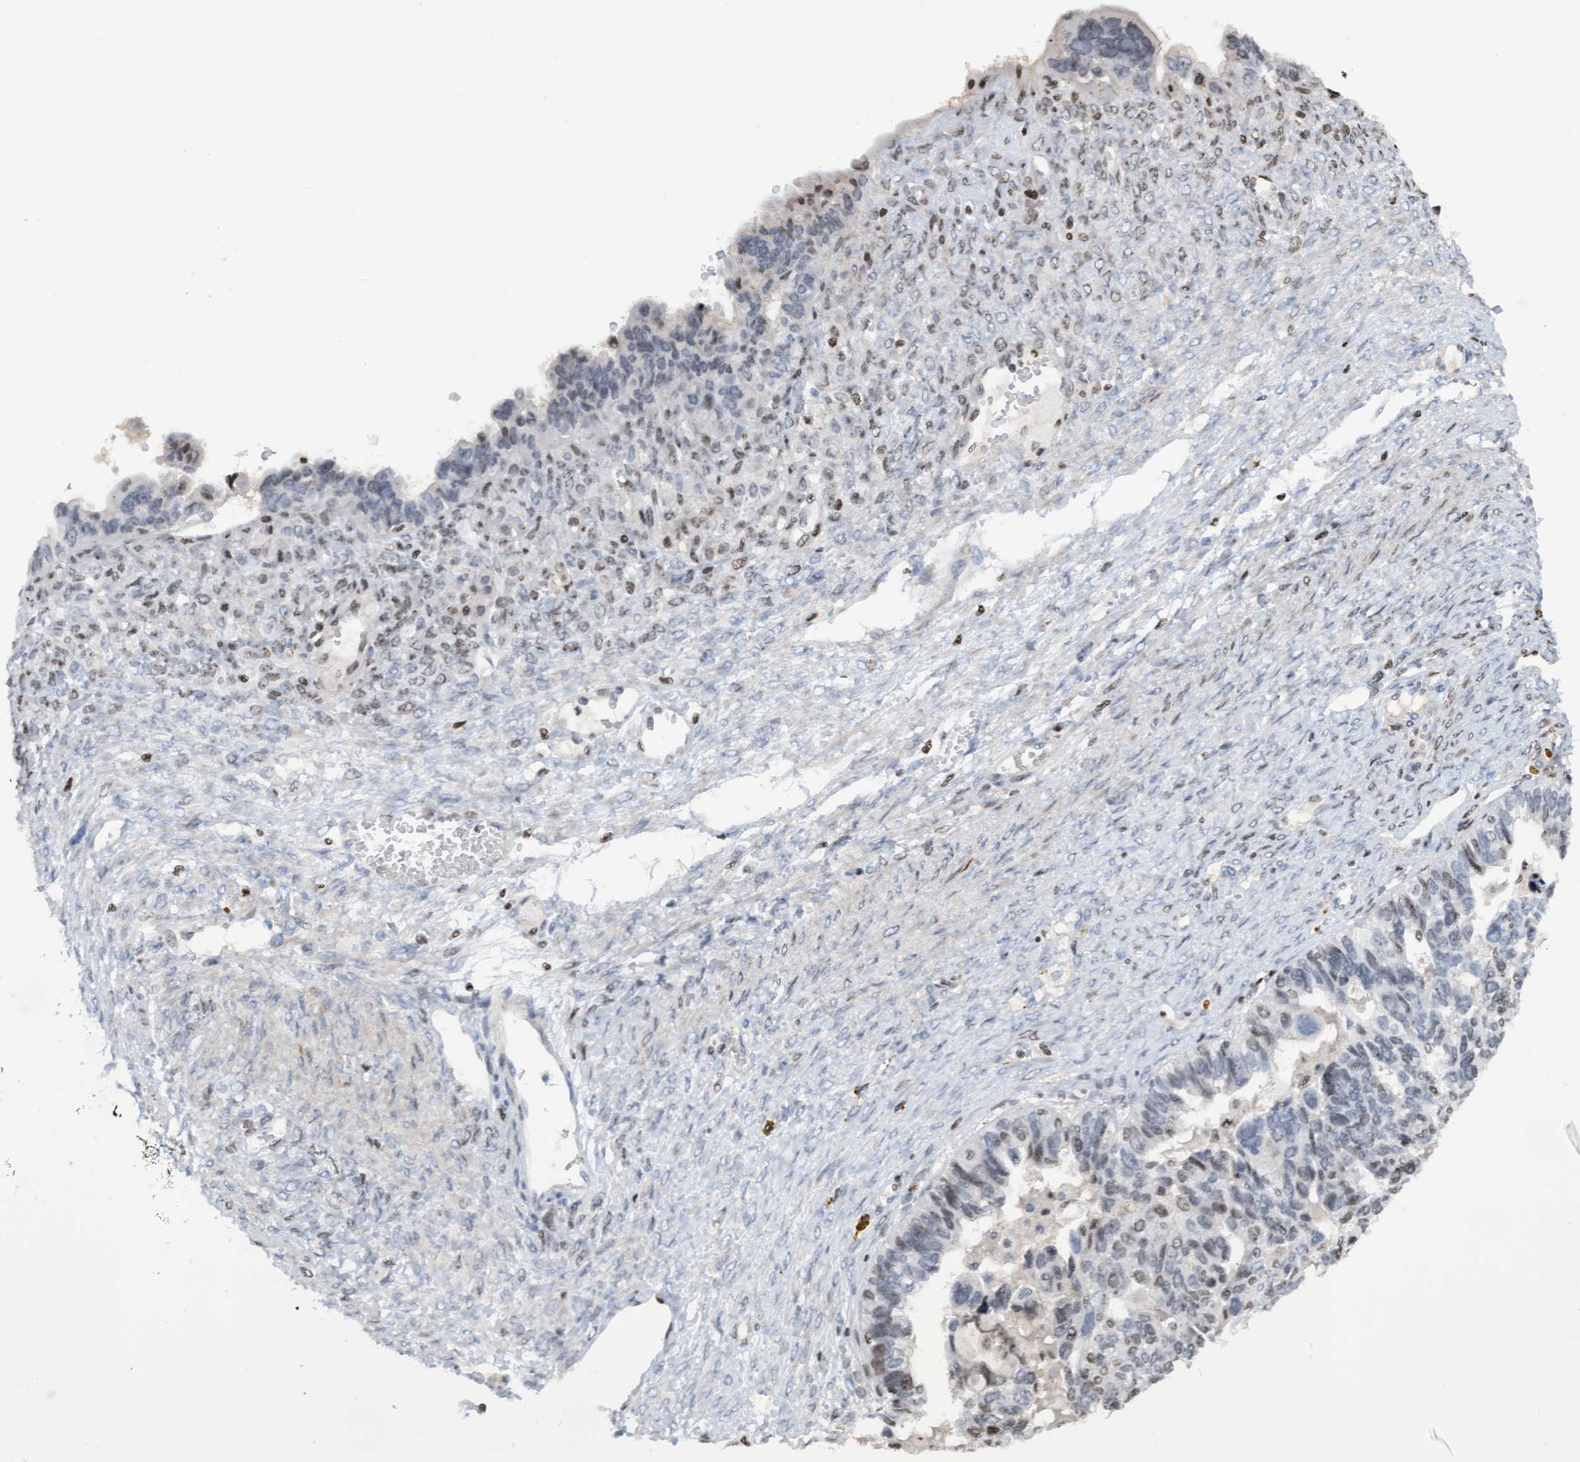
{"staining": {"intensity": "weak", "quantity": "25%-75%", "location": "nuclear"}, "tissue": "ovarian cancer", "cell_type": "Tumor cells", "image_type": "cancer", "snomed": [{"axis": "morphology", "description": "Cystadenocarcinoma, serous, NOS"}, {"axis": "topography", "description": "Ovary"}], "caption": "Protein staining of ovarian cancer tissue reveals weak nuclear staining in about 25%-75% of tumor cells. (Stains: DAB in brown, nuclei in blue, Microscopy: brightfield microscopy at high magnification).", "gene": "CBX2", "patient": {"sex": "female", "age": 79}}